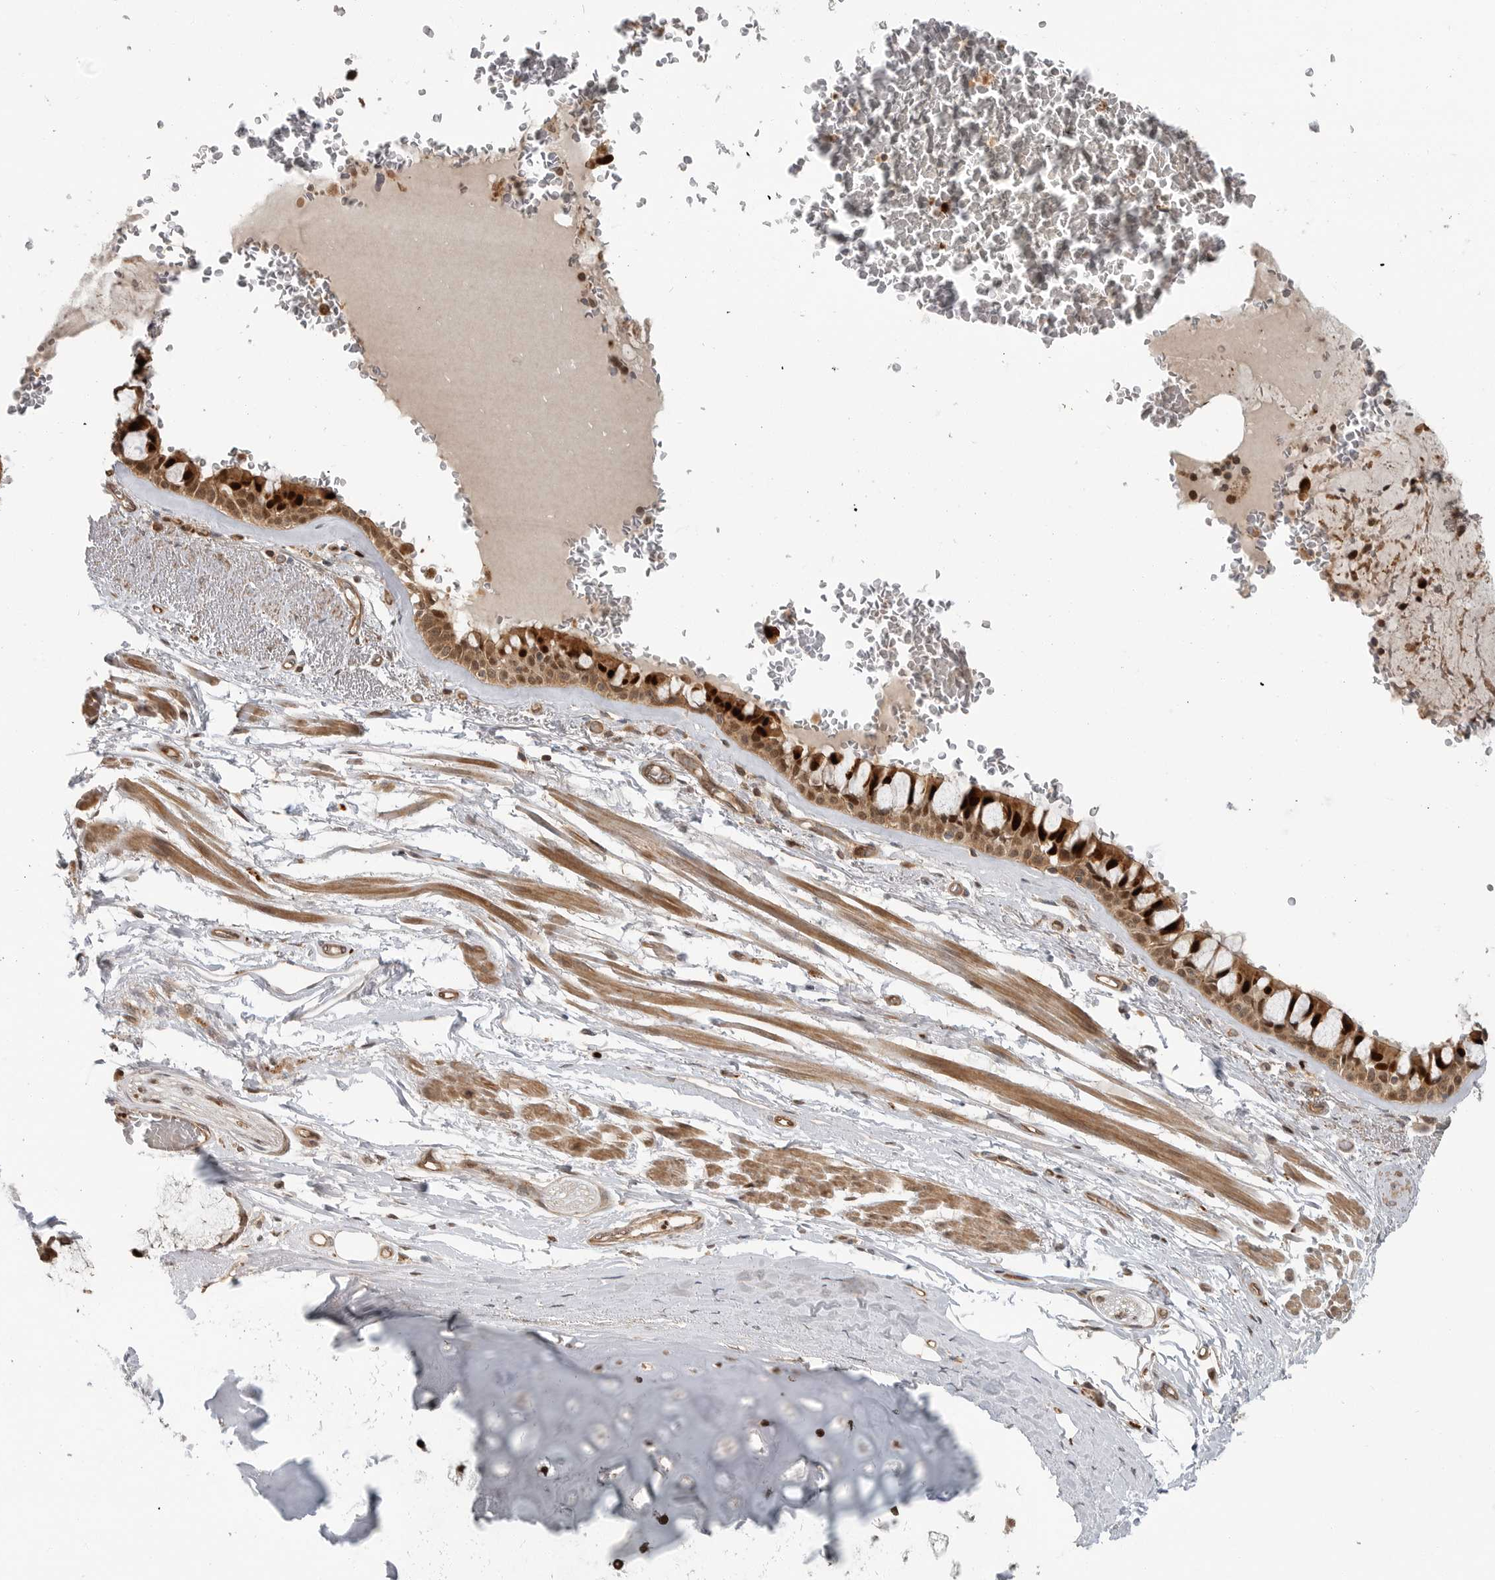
{"staining": {"intensity": "strong", "quantity": ">75%", "location": "cytoplasmic/membranous,nuclear"}, "tissue": "bronchus", "cell_type": "Respiratory epithelial cells", "image_type": "normal", "snomed": [{"axis": "morphology", "description": "Normal tissue, NOS"}, {"axis": "topography", "description": "Bronchus"}], "caption": "IHC histopathology image of unremarkable bronchus stained for a protein (brown), which reveals high levels of strong cytoplasmic/membranous,nuclear staining in approximately >75% of respiratory epithelial cells.", "gene": "STRAP", "patient": {"sex": "male", "age": 66}}